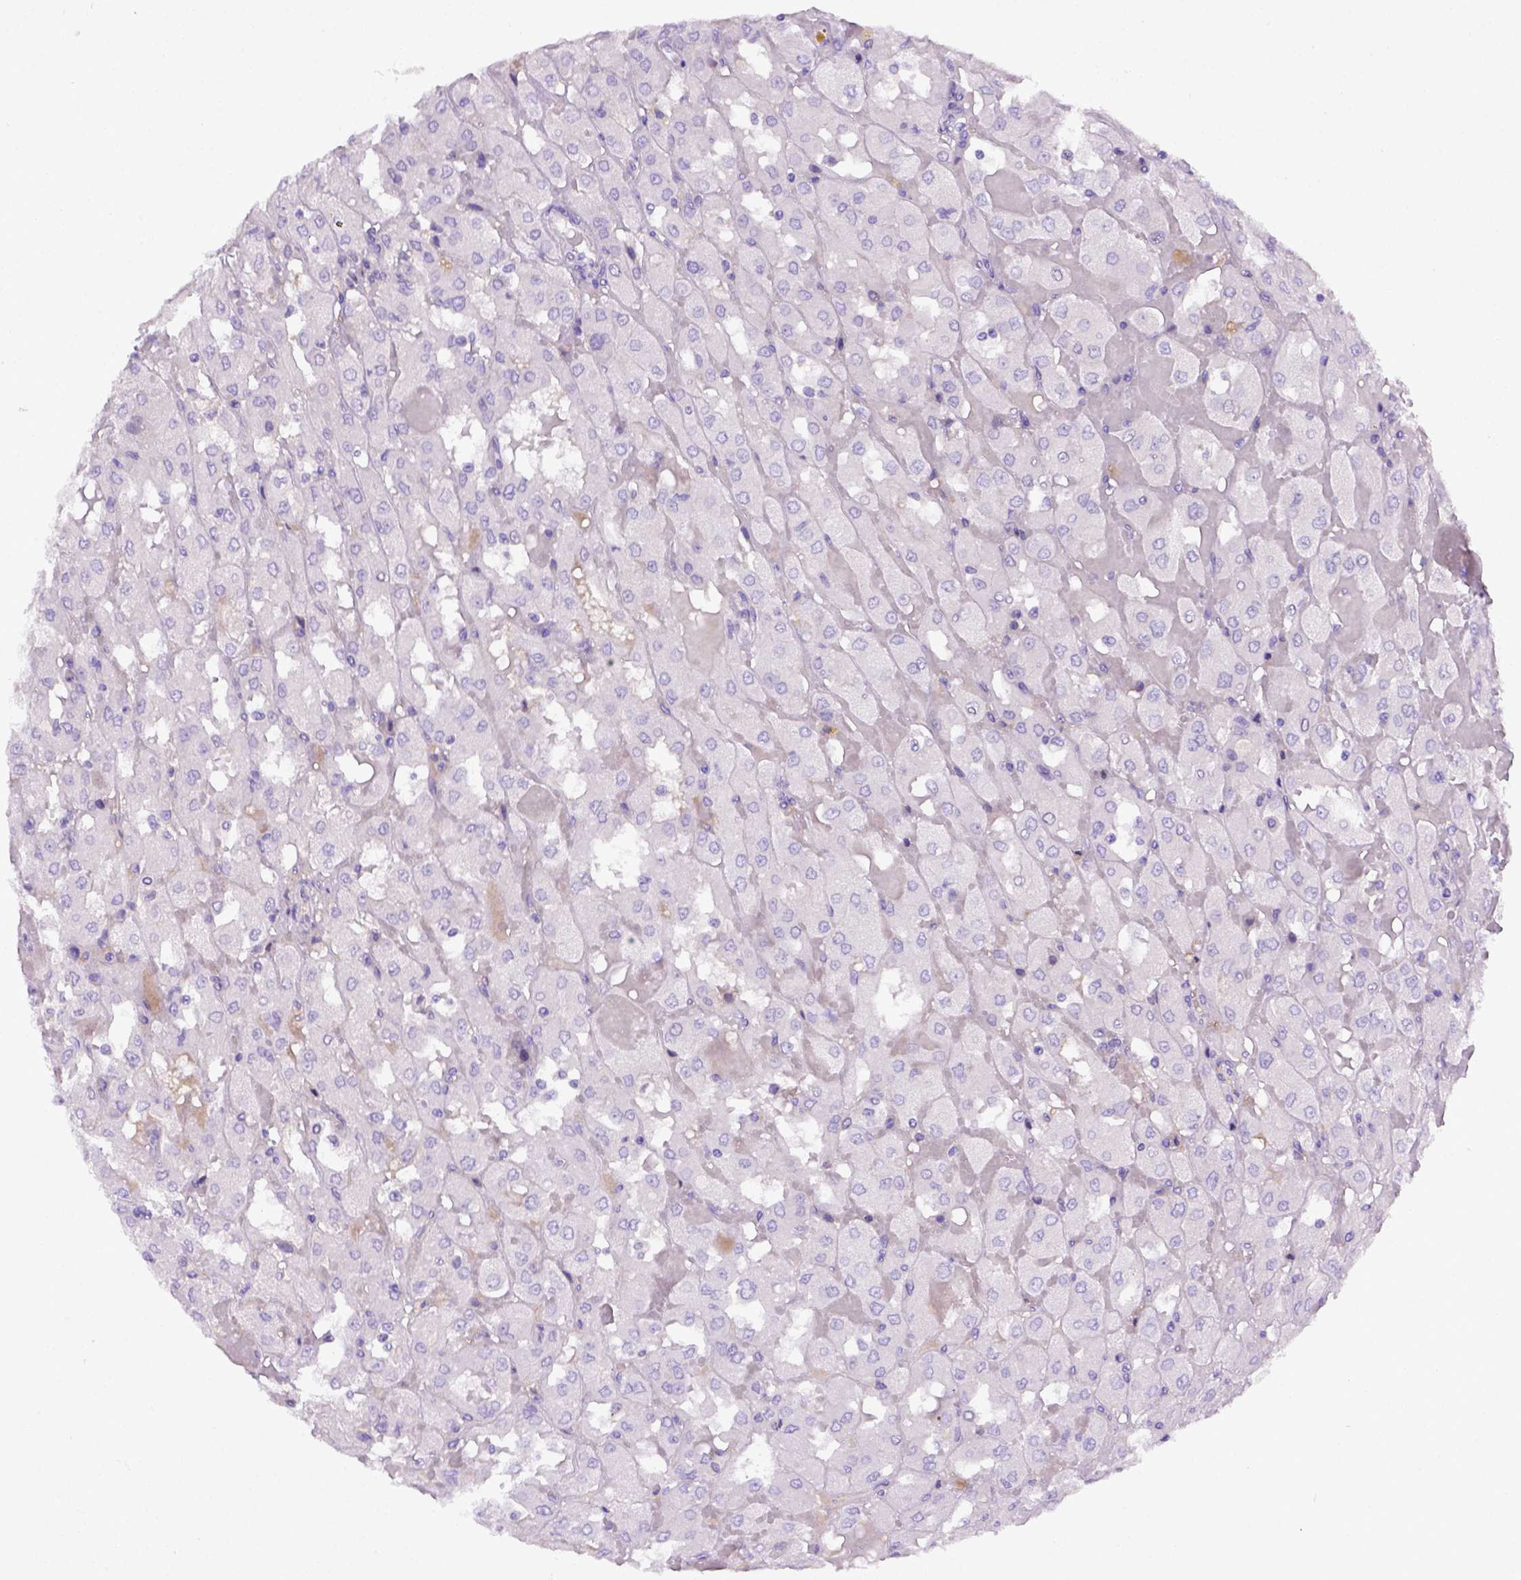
{"staining": {"intensity": "negative", "quantity": "none", "location": "none"}, "tissue": "renal cancer", "cell_type": "Tumor cells", "image_type": "cancer", "snomed": [{"axis": "morphology", "description": "Adenocarcinoma, NOS"}, {"axis": "topography", "description": "Kidney"}], "caption": "This is an IHC histopathology image of renal cancer. There is no staining in tumor cells.", "gene": "ITIH4", "patient": {"sex": "male", "age": 72}}